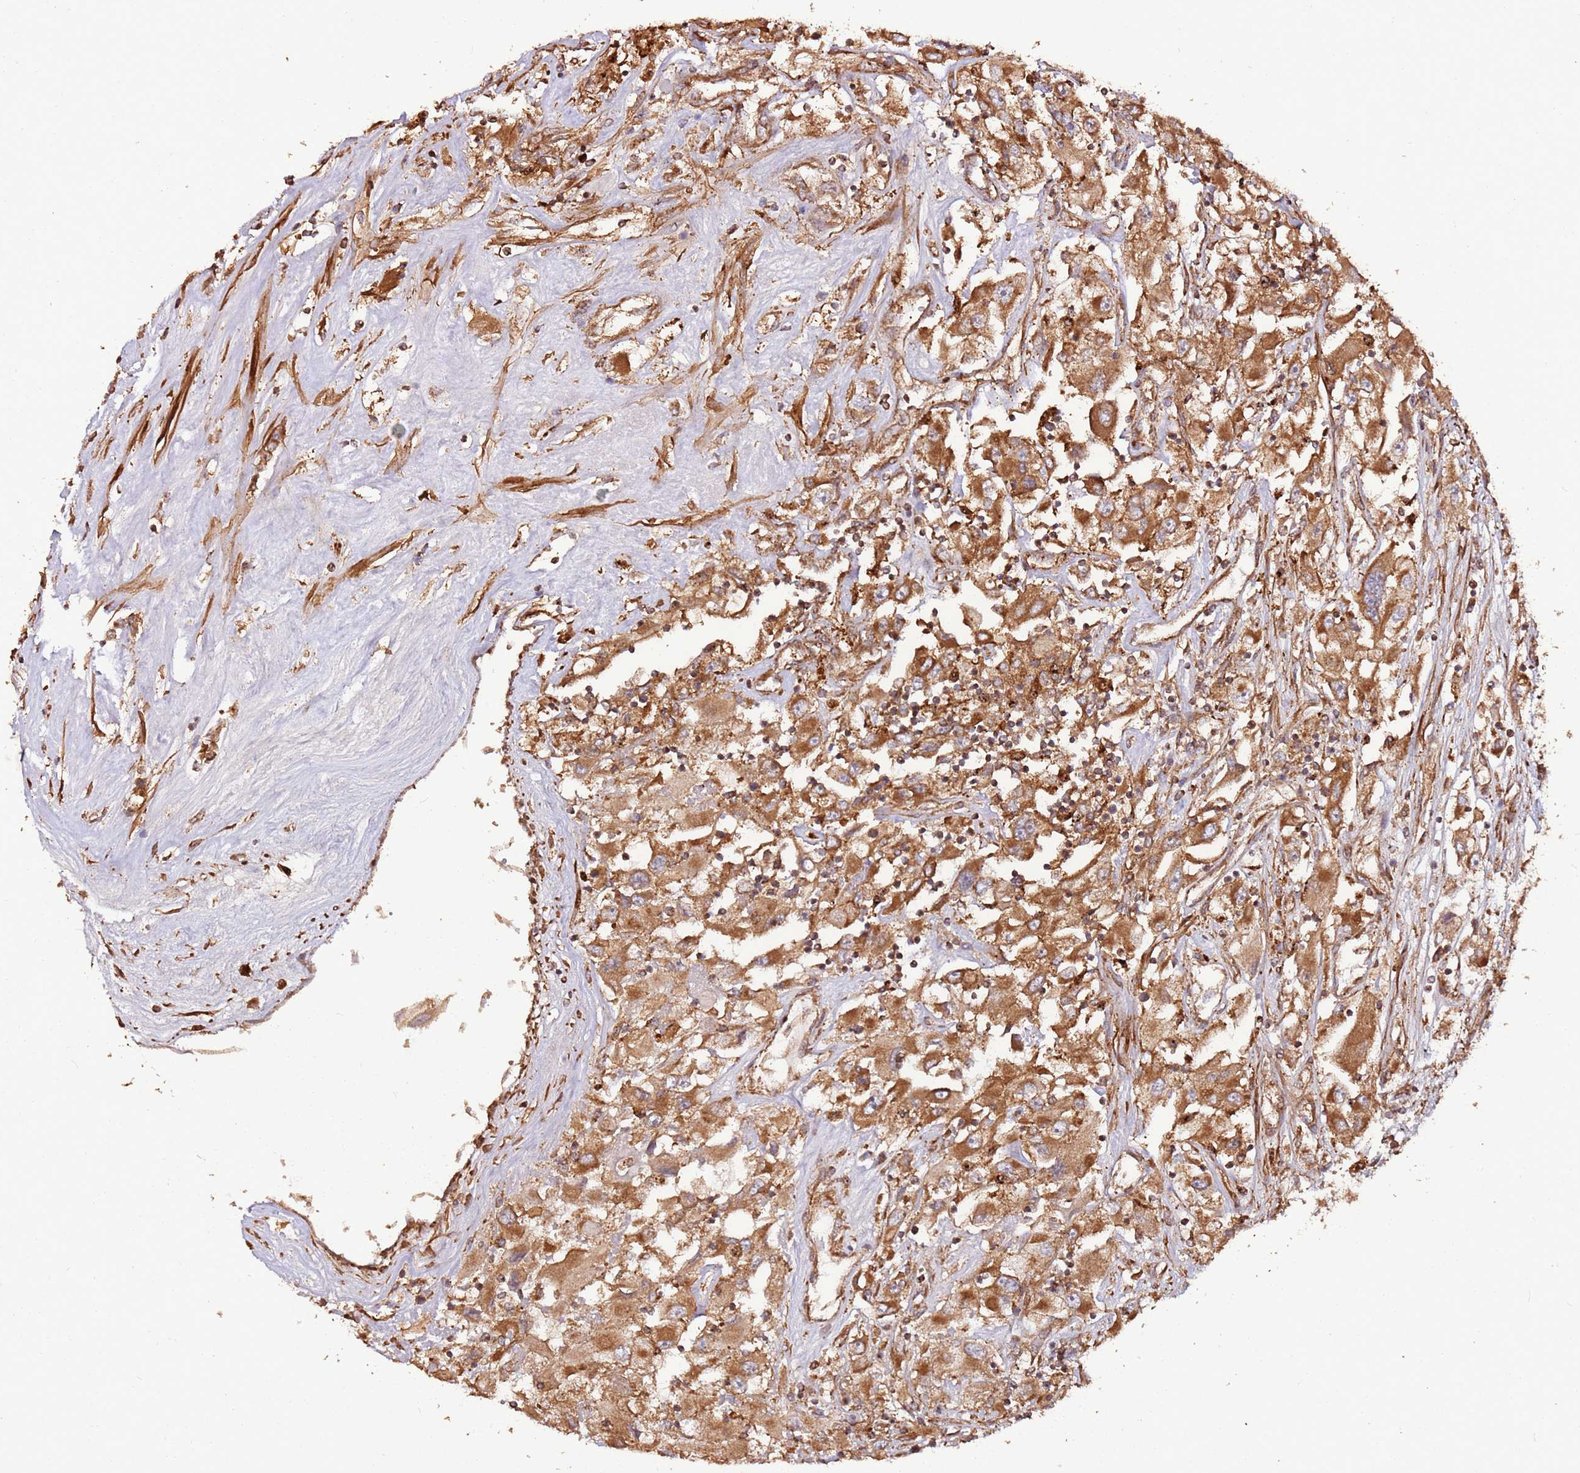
{"staining": {"intensity": "strong", "quantity": ">75%", "location": "cytoplasmic/membranous"}, "tissue": "renal cancer", "cell_type": "Tumor cells", "image_type": "cancer", "snomed": [{"axis": "morphology", "description": "Adenocarcinoma, NOS"}, {"axis": "topography", "description": "Kidney"}], "caption": "Renal cancer tissue demonstrates strong cytoplasmic/membranous positivity in about >75% of tumor cells", "gene": "FAM186A", "patient": {"sex": "female", "age": 52}}